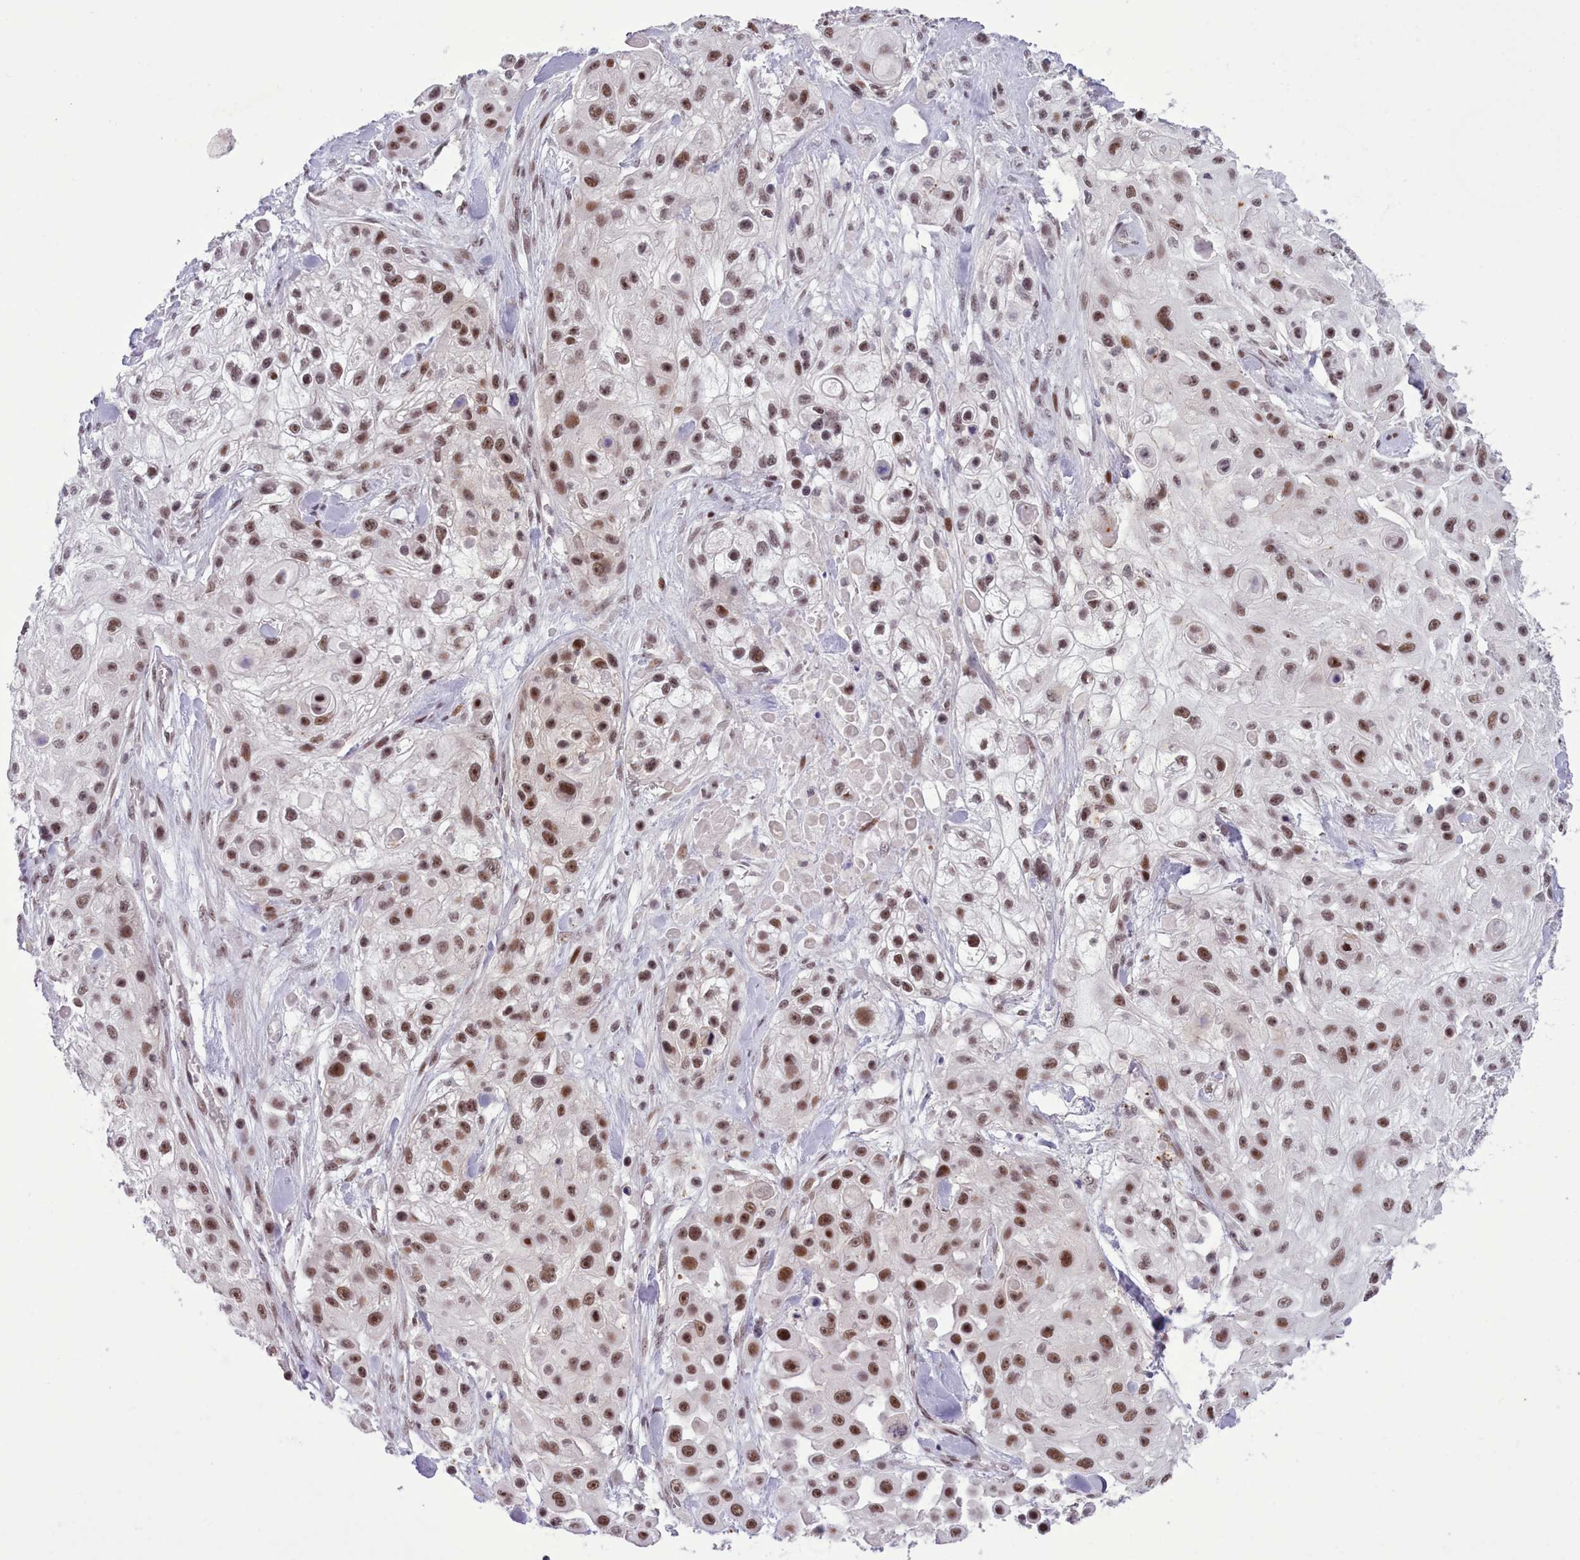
{"staining": {"intensity": "moderate", "quantity": ">75%", "location": "nuclear"}, "tissue": "skin cancer", "cell_type": "Tumor cells", "image_type": "cancer", "snomed": [{"axis": "morphology", "description": "Squamous cell carcinoma, NOS"}, {"axis": "topography", "description": "Skin"}], "caption": "This histopathology image demonstrates immunohistochemistry staining of human squamous cell carcinoma (skin), with medium moderate nuclear positivity in about >75% of tumor cells.", "gene": "RFX1", "patient": {"sex": "male", "age": 67}}